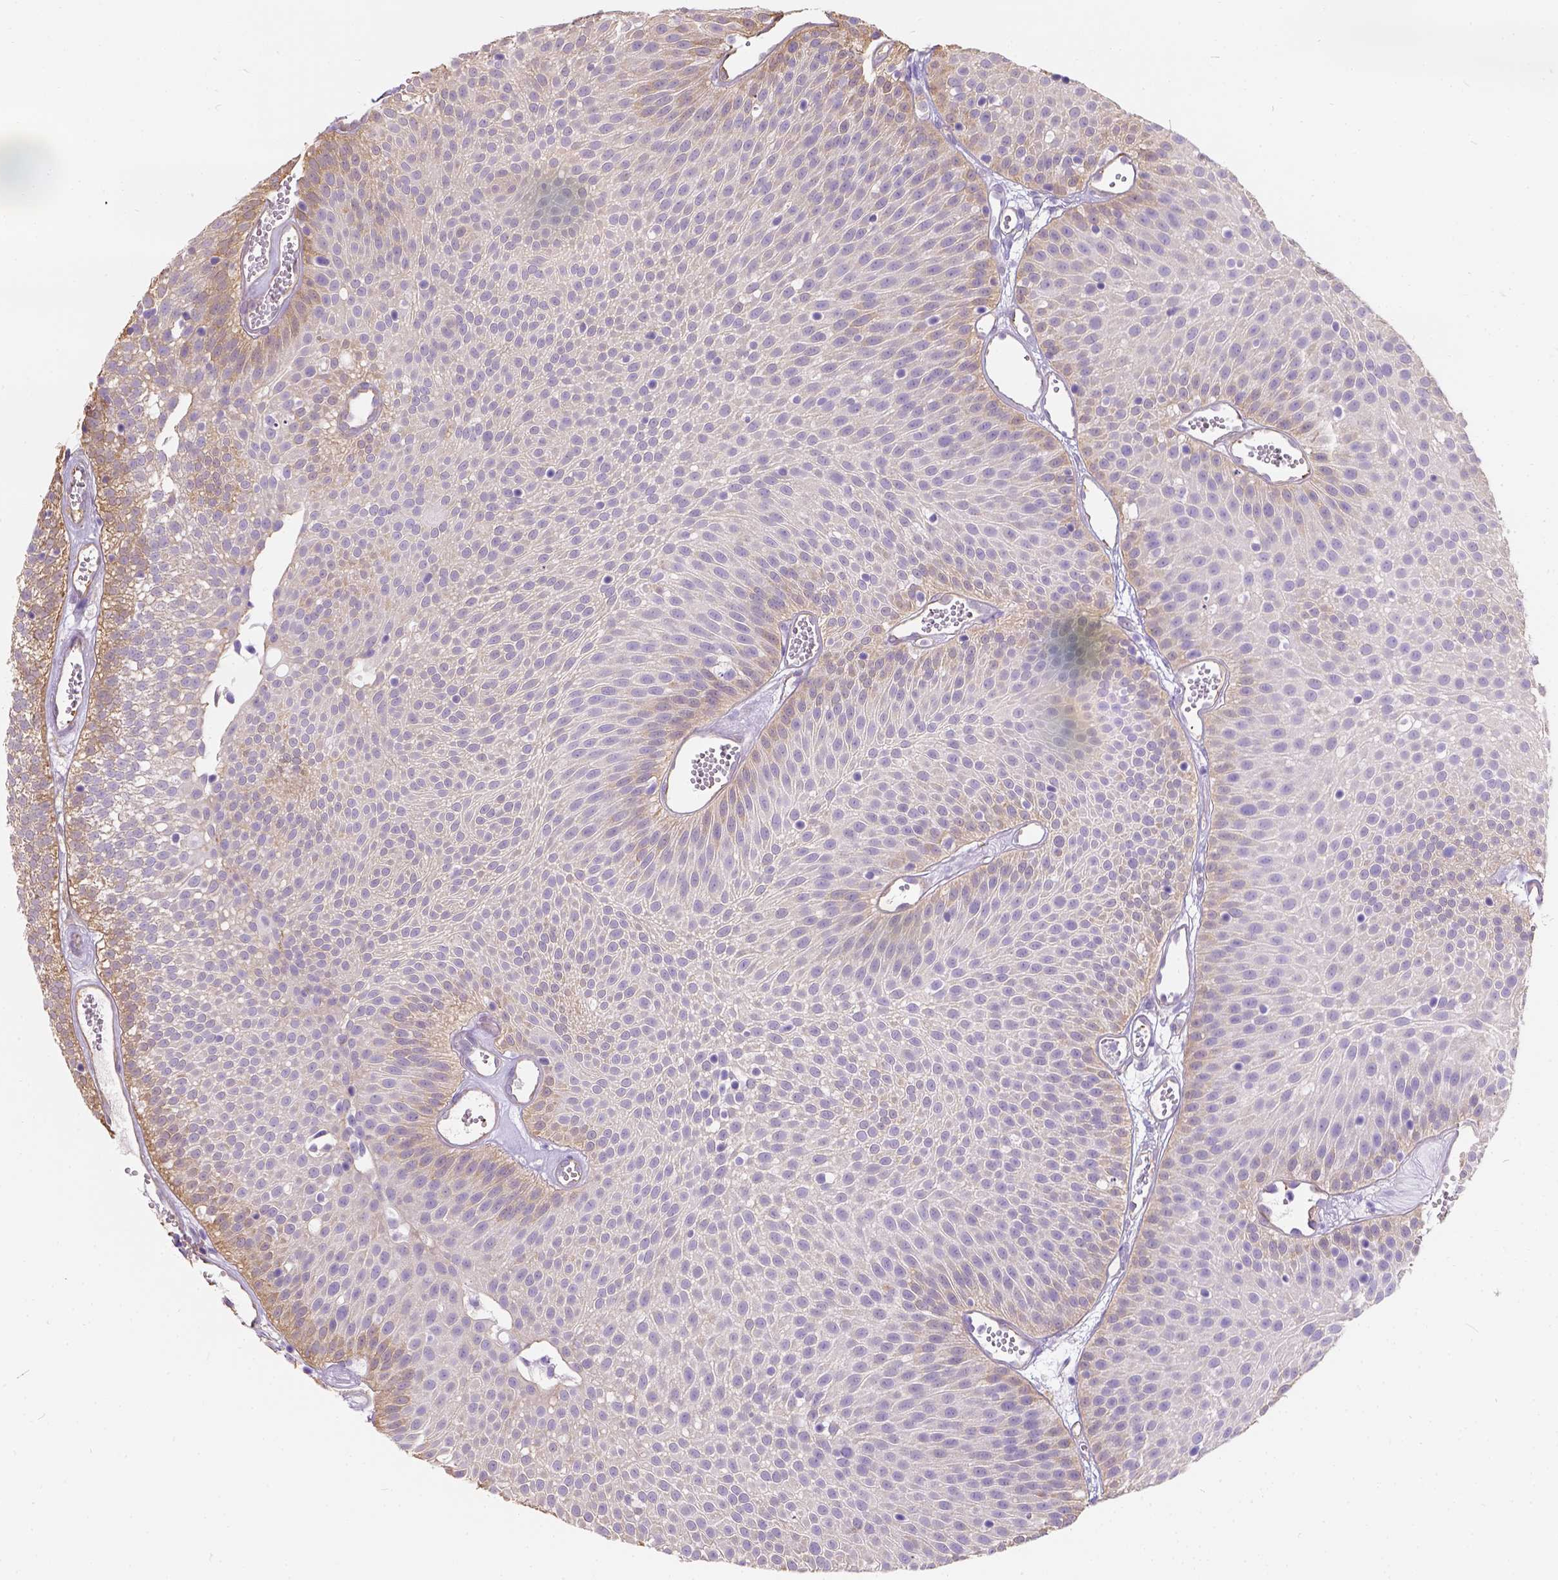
{"staining": {"intensity": "weak", "quantity": "25%-75%", "location": "cytoplasmic/membranous"}, "tissue": "urothelial cancer", "cell_type": "Tumor cells", "image_type": "cancer", "snomed": [{"axis": "morphology", "description": "Urothelial carcinoma, Low grade"}, {"axis": "topography", "description": "Urinary bladder"}], "caption": "Immunohistochemistry staining of urothelial cancer, which reveals low levels of weak cytoplasmic/membranous positivity in approximately 25%-75% of tumor cells indicating weak cytoplasmic/membranous protein positivity. The staining was performed using DAB (brown) for protein detection and nuclei were counterstained in hematoxylin (blue).", "gene": "PHF7", "patient": {"sex": "male", "age": 52}}